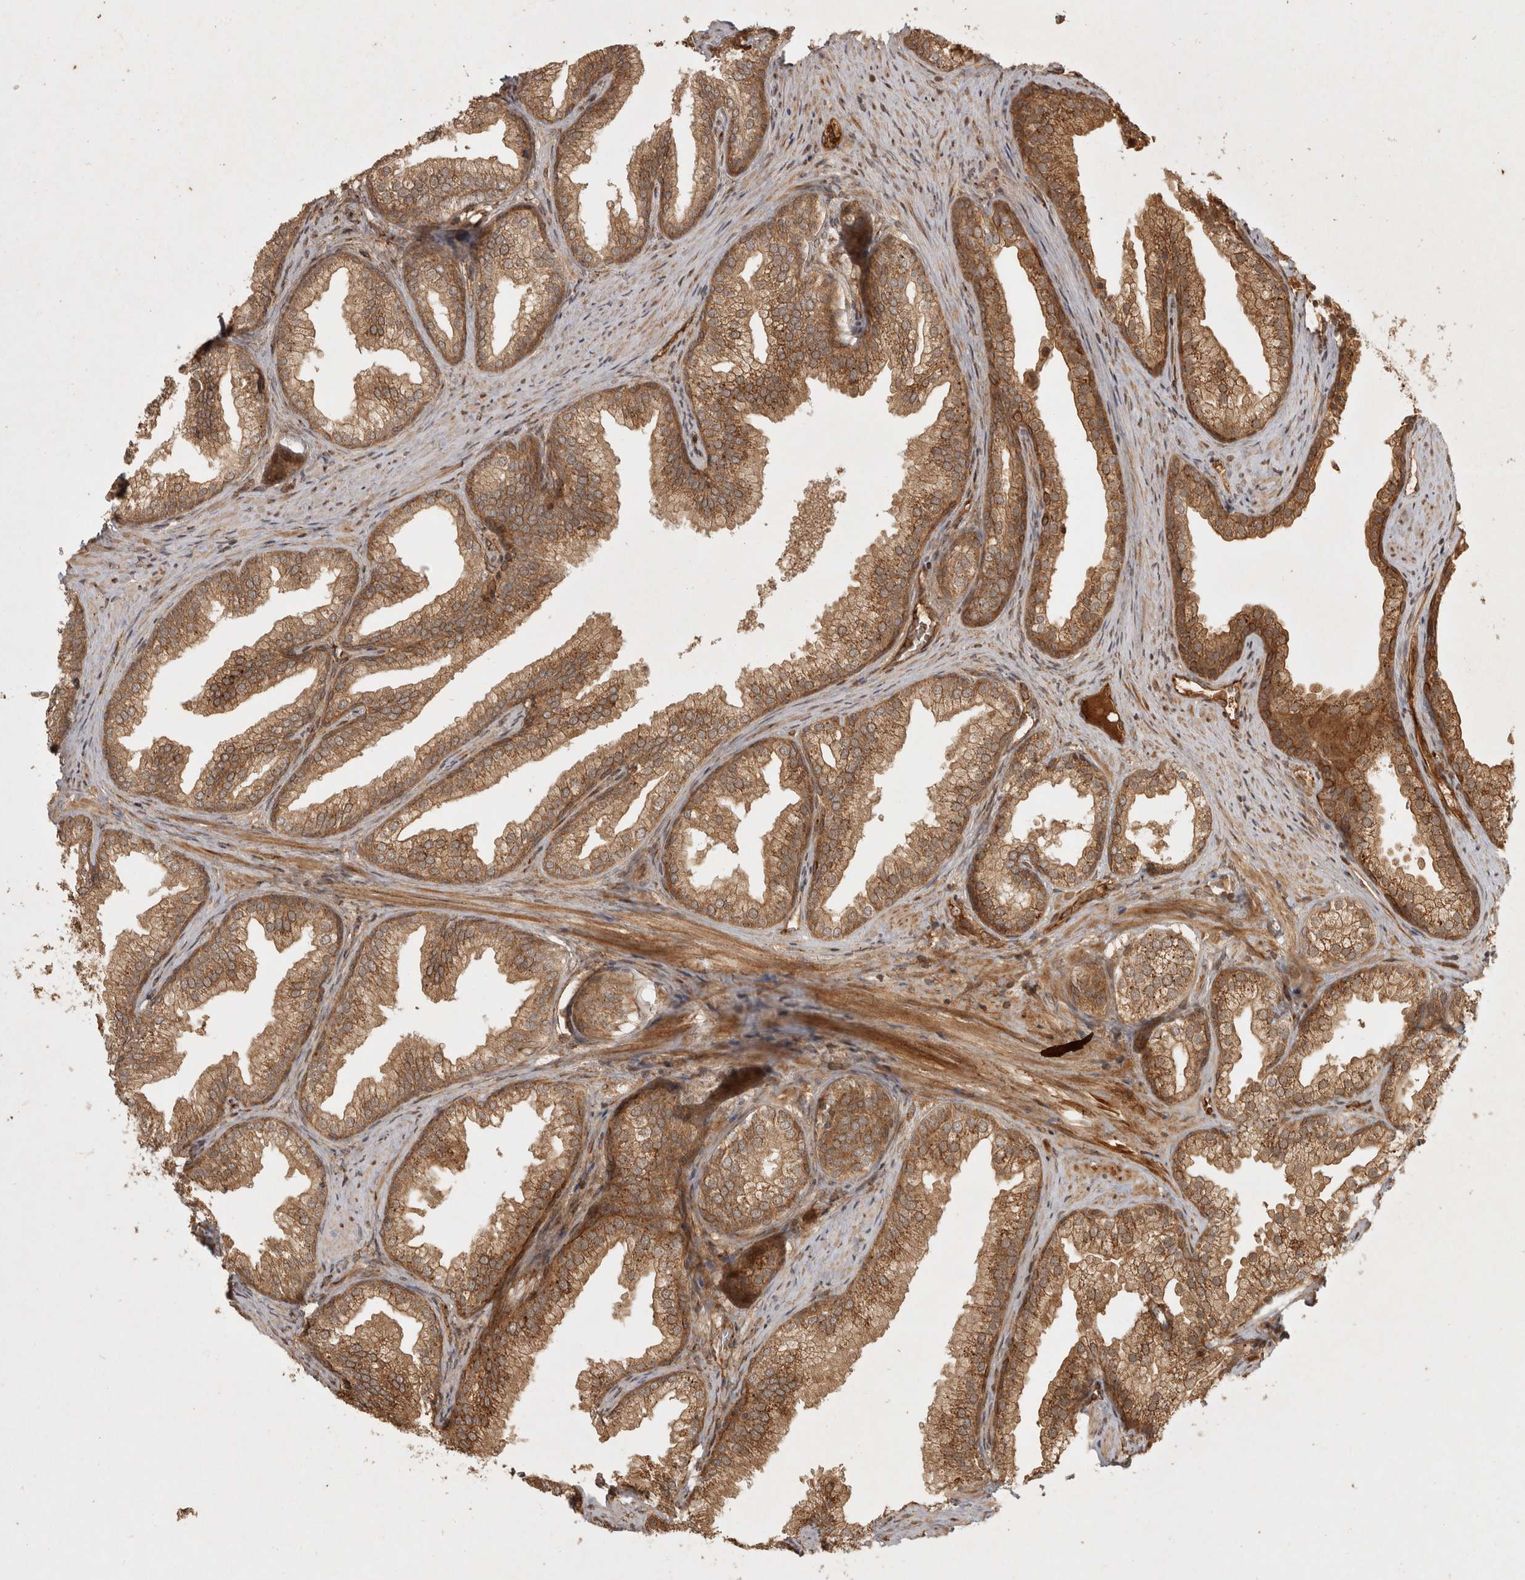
{"staining": {"intensity": "moderate", "quantity": ">75%", "location": "cytoplasmic/membranous"}, "tissue": "prostate", "cell_type": "Glandular cells", "image_type": "normal", "snomed": [{"axis": "morphology", "description": "Normal tissue, NOS"}, {"axis": "topography", "description": "Prostate"}], "caption": "Prostate stained with DAB (3,3'-diaminobenzidine) IHC displays medium levels of moderate cytoplasmic/membranous positivity in about >75% of glandular cells. Immunohistochemistry stains the protein in brown and the nuclei are stained blue.", "gene": "CAMSAP2", "patient": {"sex": "male", "age": 76}}